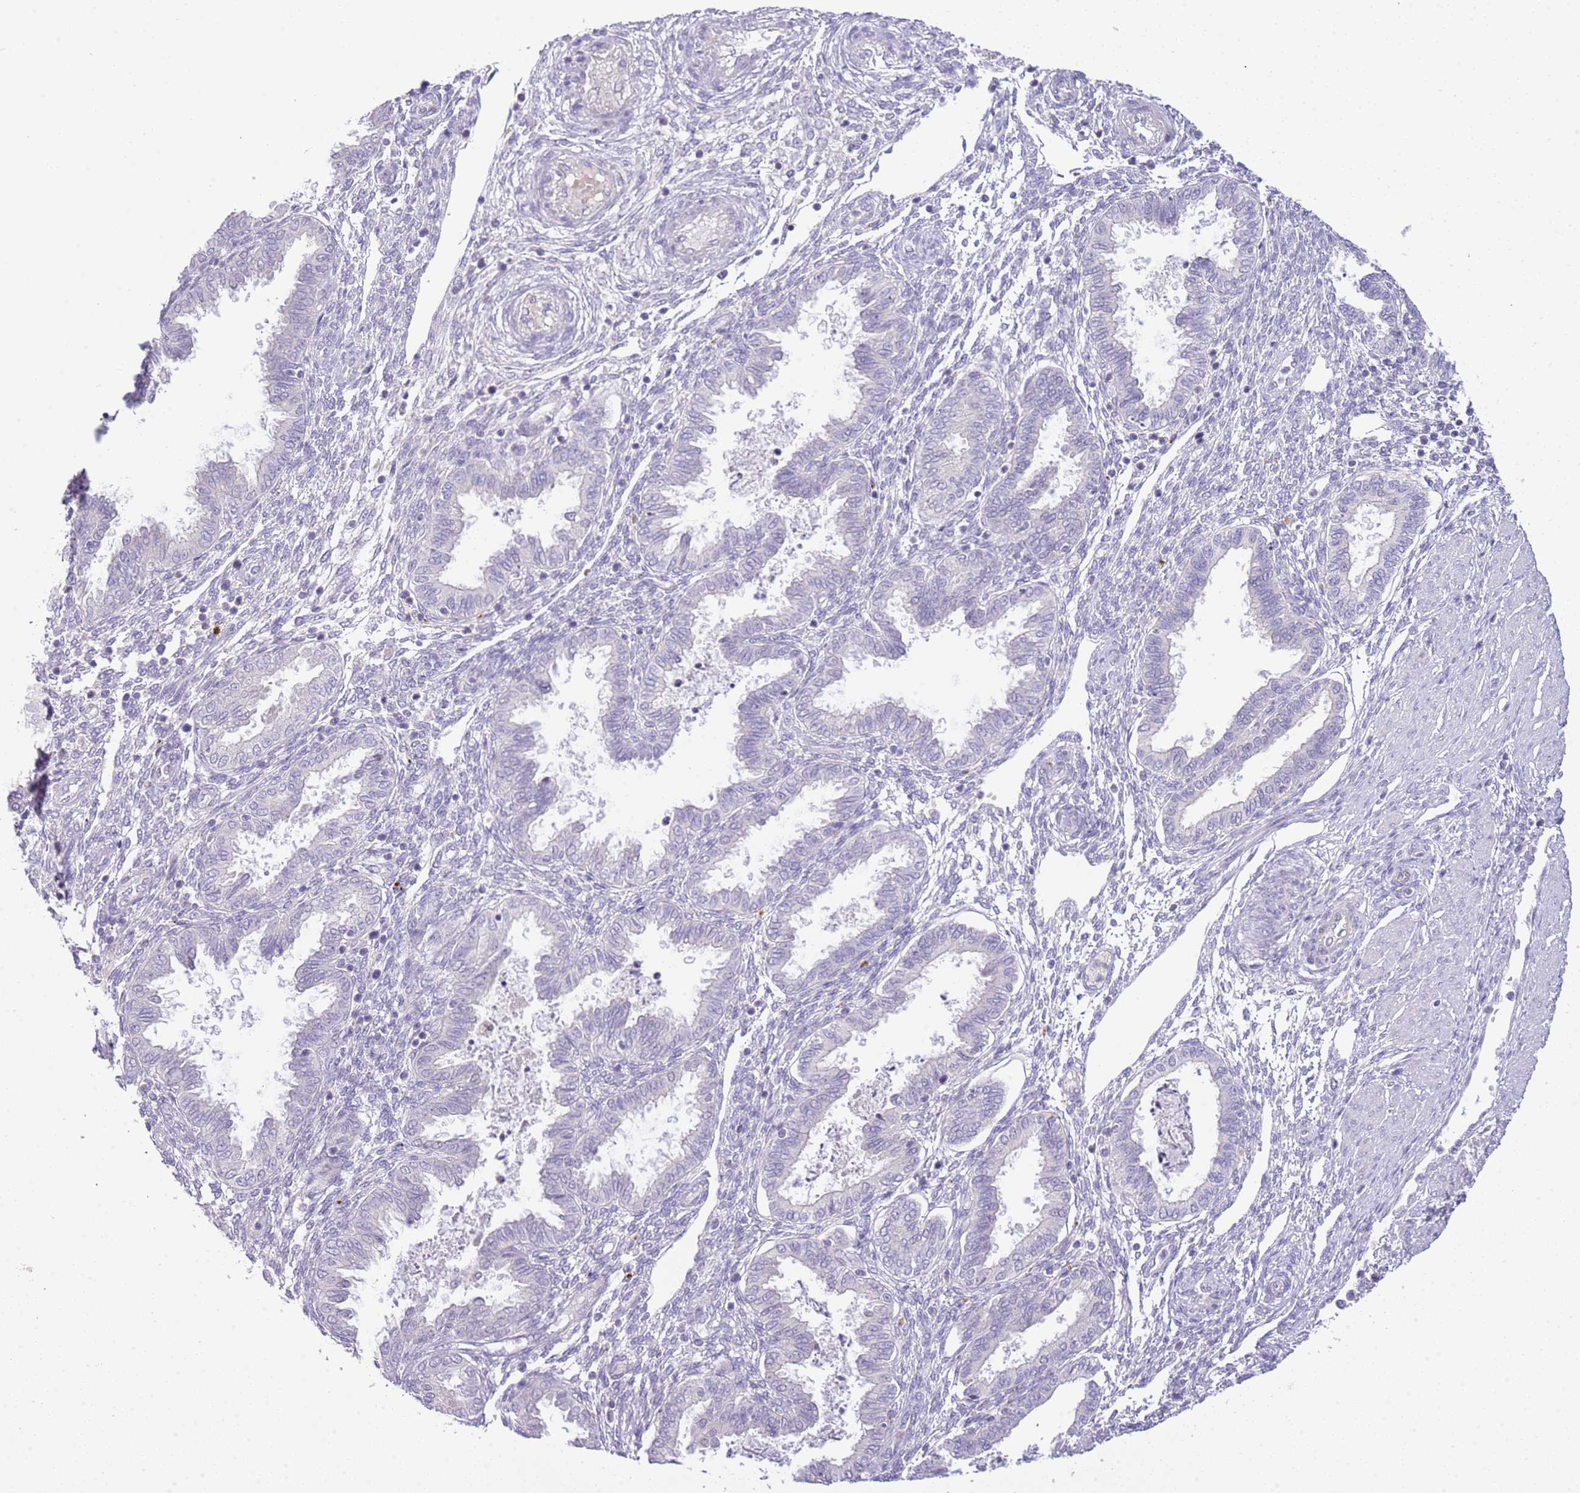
{"staining": {"intensity": "negative", "quantity": "none", "location": "none"}, "tissue": "endometrium", "cell_type": "Cells in endometrial stroma", "image_type": "normal", "snomed": [{"axis": "morphology", "description": "Normal tissue, NOS"}, {"axis": "topography", "description": "Endometrium"}], "caption": "The IHC histopathology image has no significant staining in cells in endometrial stroma of endometrium. (DAB immunohistochemistry (IHC) with hematoxylin counter stain).", "gene": "ABHD17A", "patient": {"sex": "female", "age": 33}}